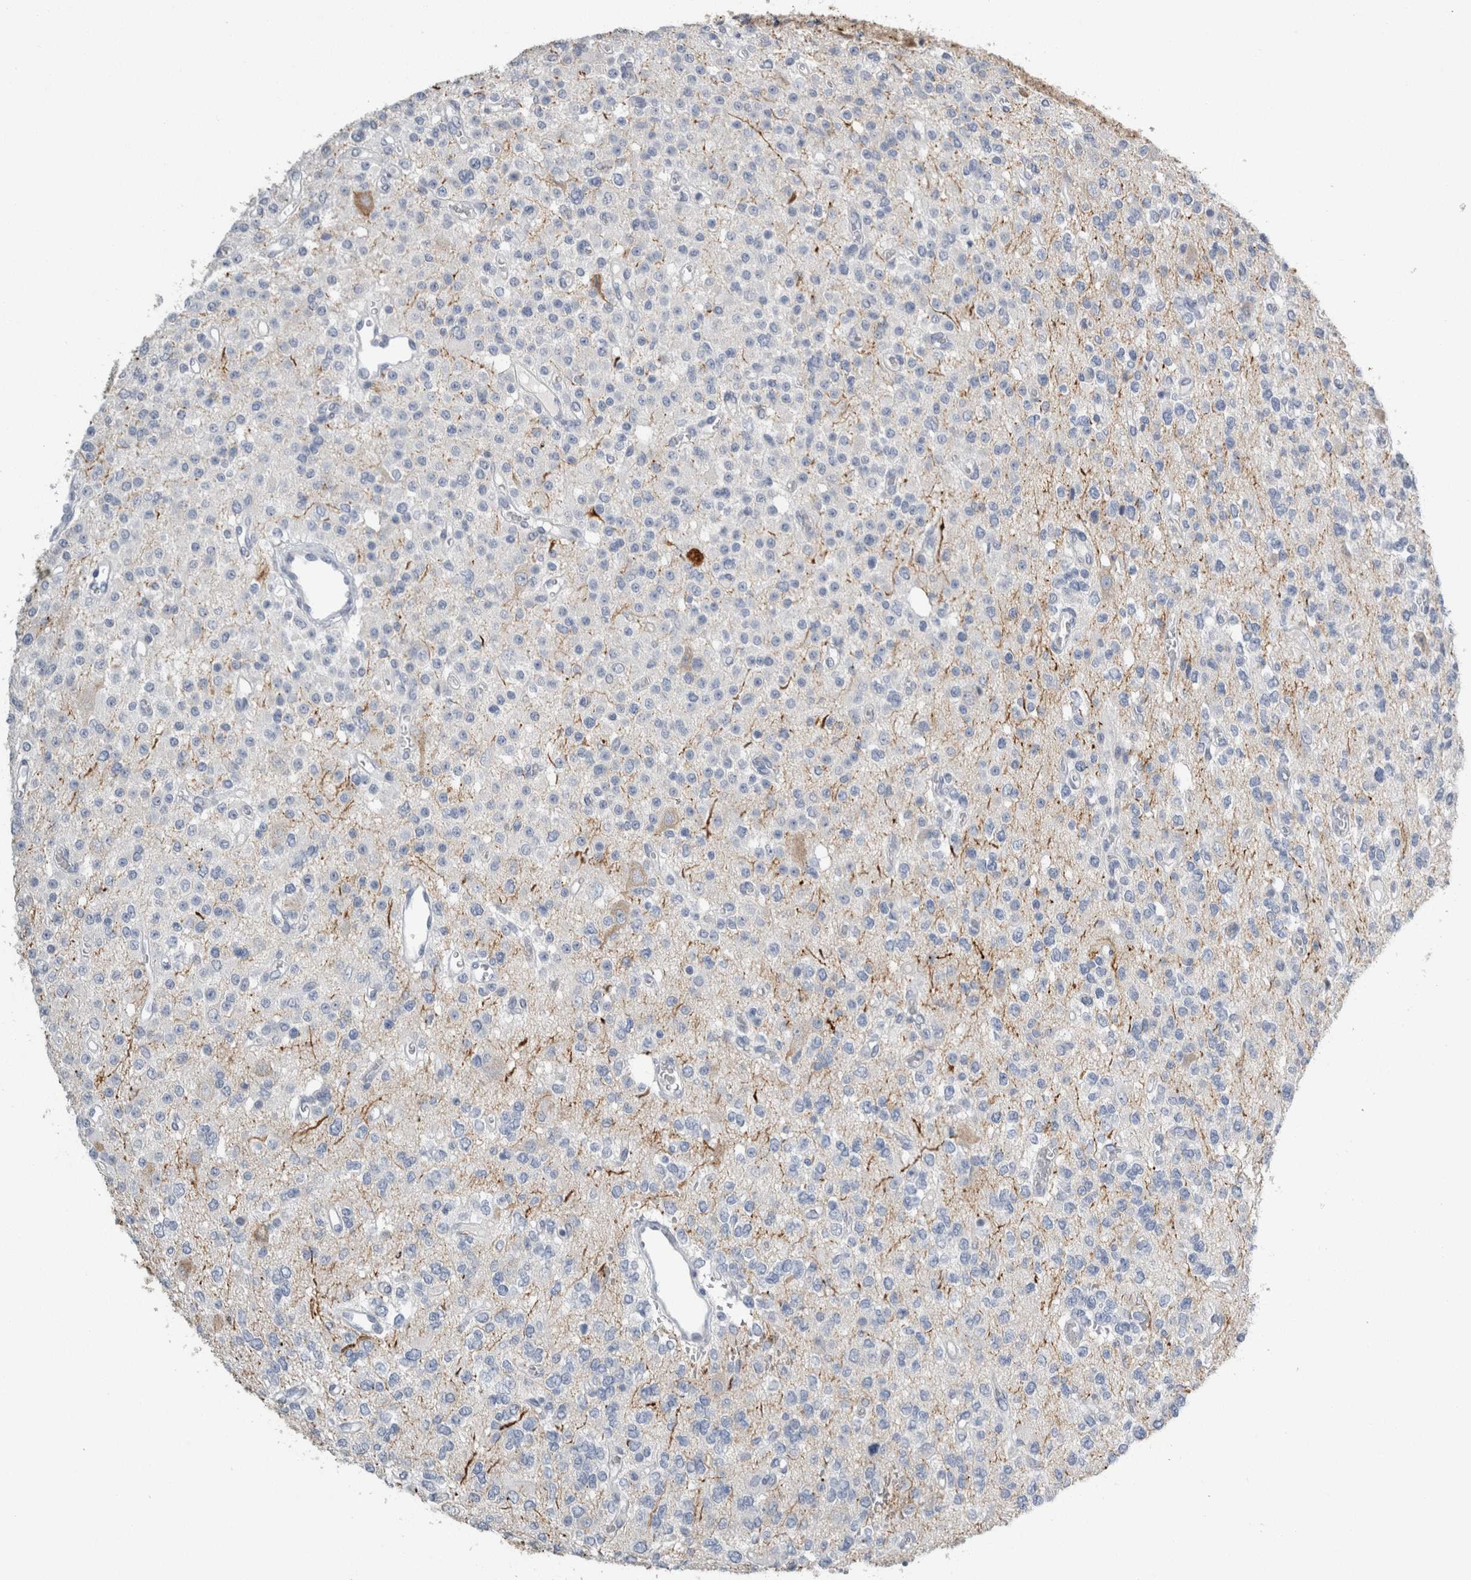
{"staining": {"intensity": "negative", "quantity": "none", "location": "none"}, "tissue": "glioma", "cell_type": "Tumor cells", "image_type": "cancer", "snomed": [{"axis": "morphology", "description": "Glioma, malignant, Low grade"}, {"axis": "topography", "description": "Brain"}], "caption": "Immunohistochemistry (IHC) of human low-grade glioma (malignant) displays no staining in tumor cells. The staining is performed using DAB (3,3'-diaminobenzidine) brown chromogen with nuclei counter-stained in using hematoxylin.", "gene": "NEFM", "patient": {"sex": "male", "age": 38}}